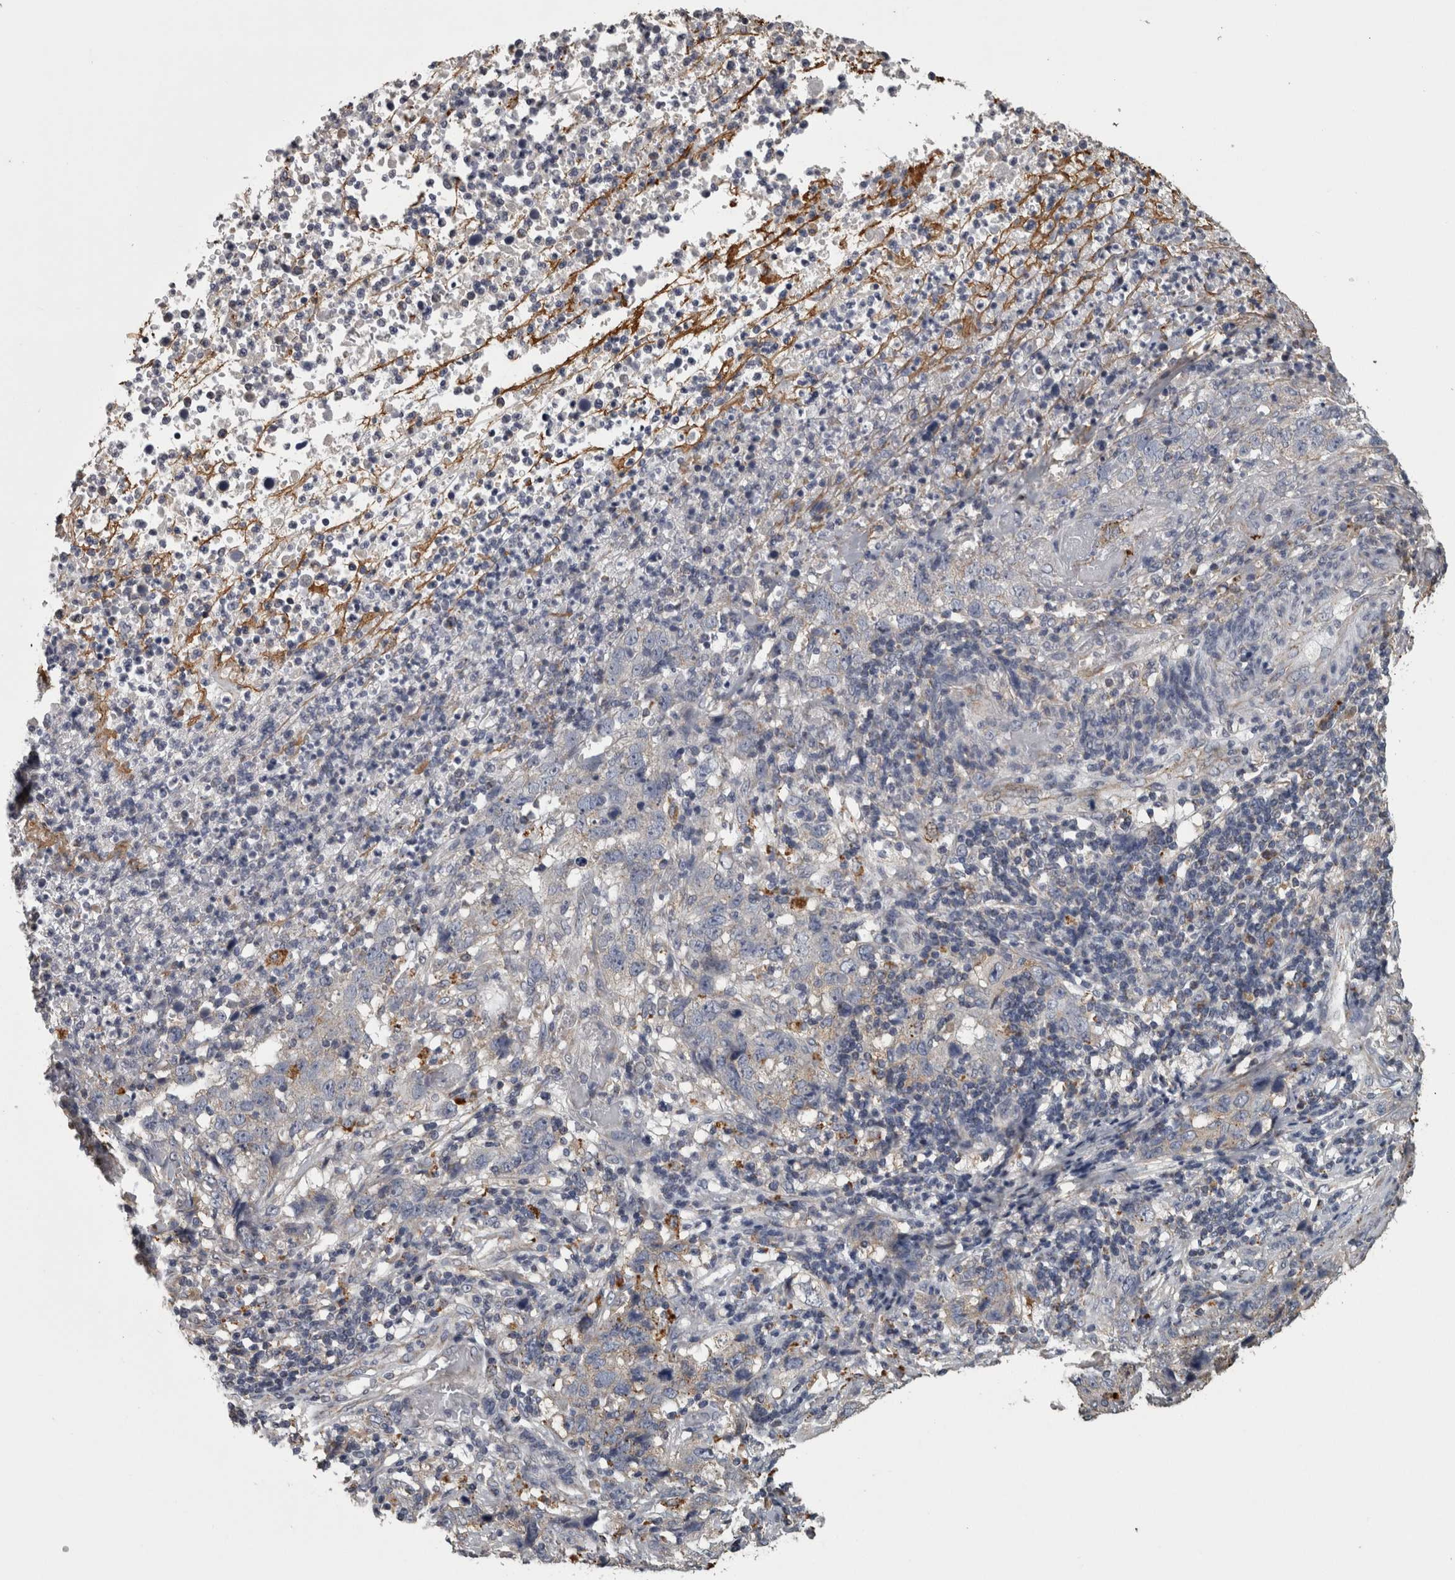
{"staining": {"intensity": "negative", "quantity": "none", "location": "none"}, "tissue": "stomach cancer", "cell_type": "Tumor cells", "image_type": "cancer", "snomed": [{"axis": "morphology", "description": "Adenocarcinoma, NOS"}, {"axis": "topography", "description": "Stomach"}], "caption": "The image shows no staining of tumor cells in adenocarcinoma (stomach).", "gene": "FRK", "patient": {"sex": "male", "age": 48}}